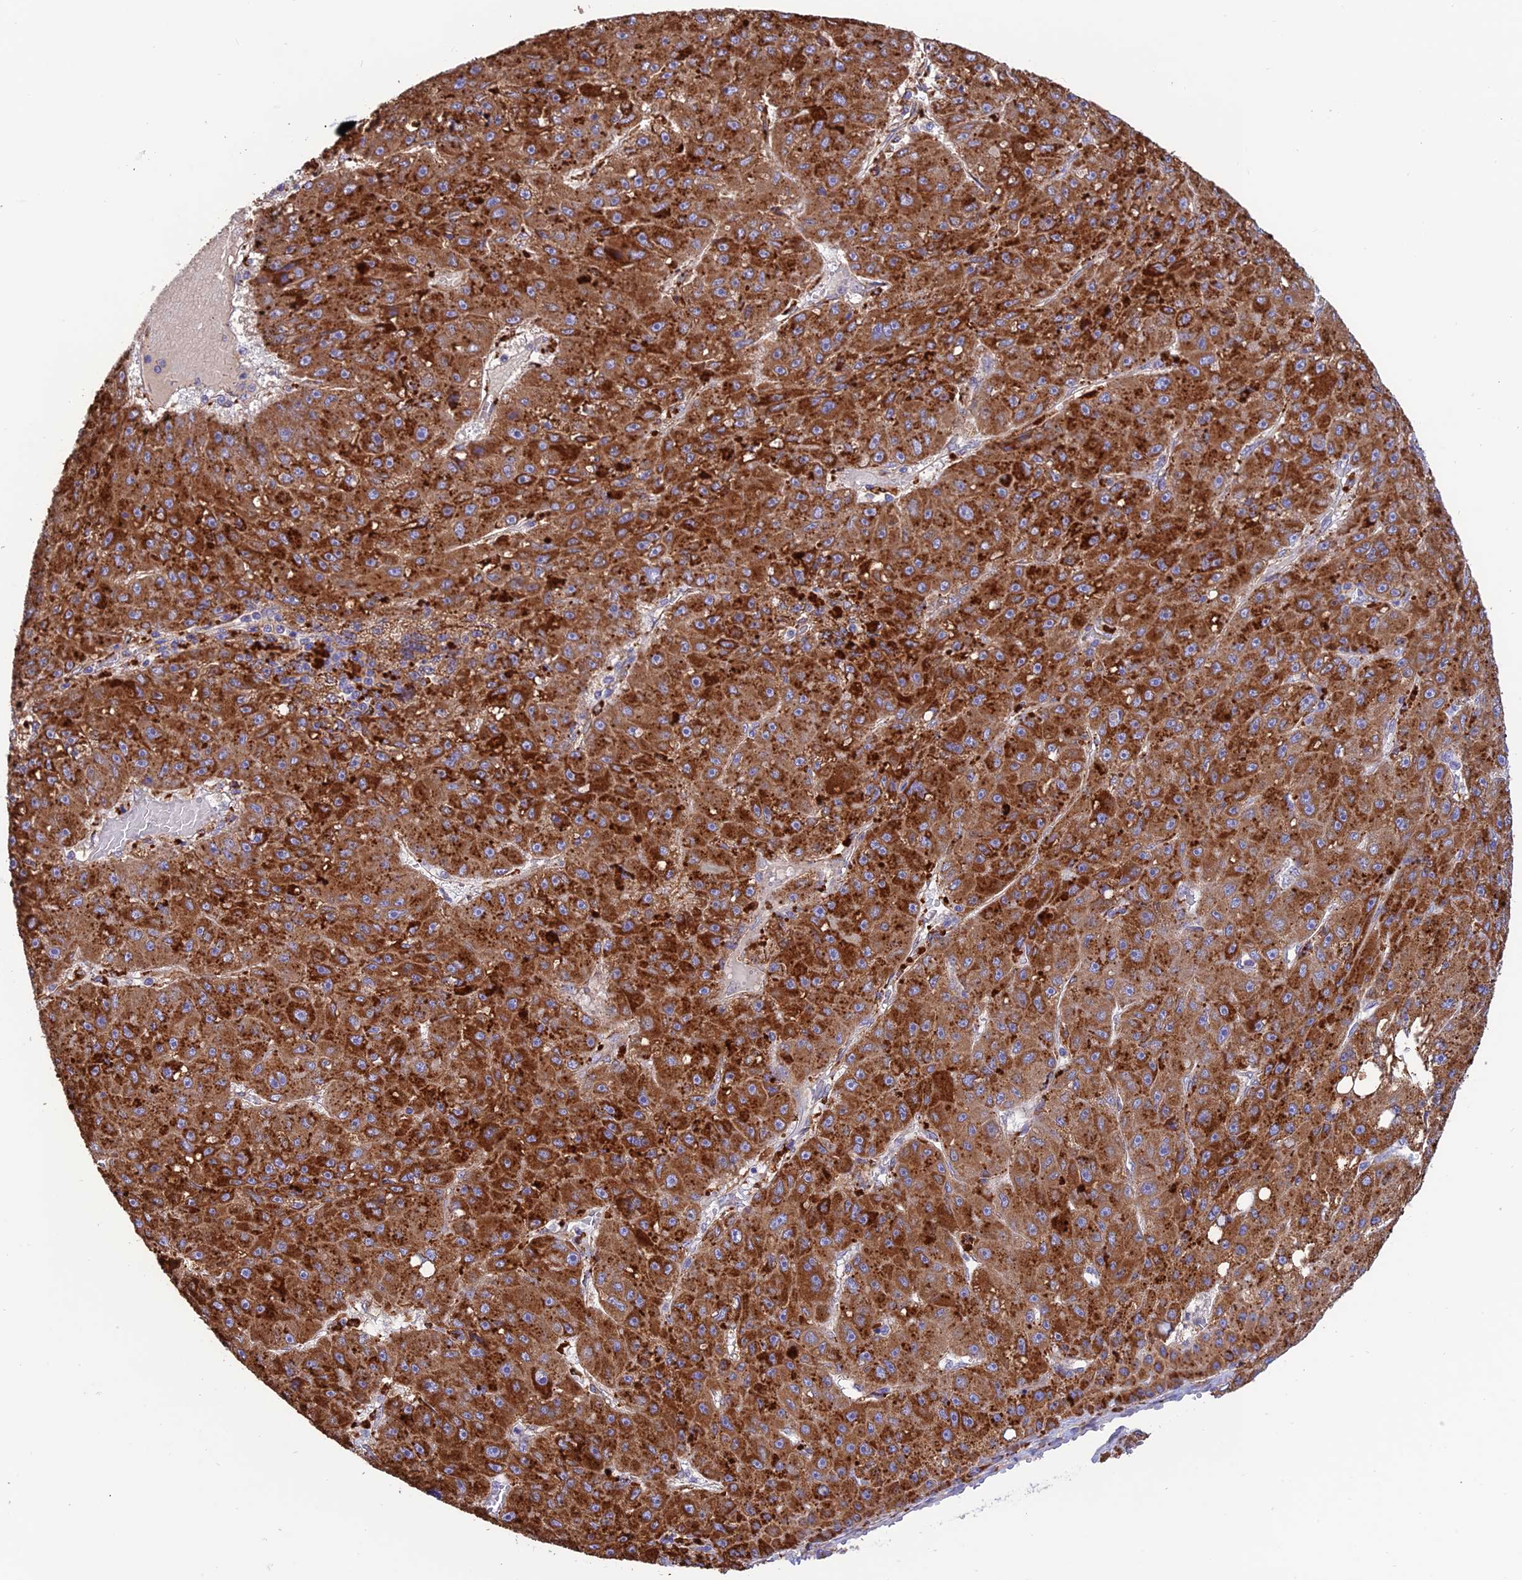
{"staining": {"intensity": "strong", "quantity": ">75%", "location": "cytoplasmic/membranous"}, "tissue": "liver cancer", "cell_type": "Tumor cells", "image_type": "cancer", "snomed": [{"axis": "morphology", "description": "Carcinoma, Hepatocellular, NOS"}, {"axis": "topography", "description": "Liver"}], "caption": "IHC image of human liver hepatocellular carcinoma stained for a protein (brown), which reveals high levels of strong cytoplasmic/membranous positivity in about >75% of tumor cells.", "gene": "VKORC1", "patient": {"sex": "male", "age": 67}}